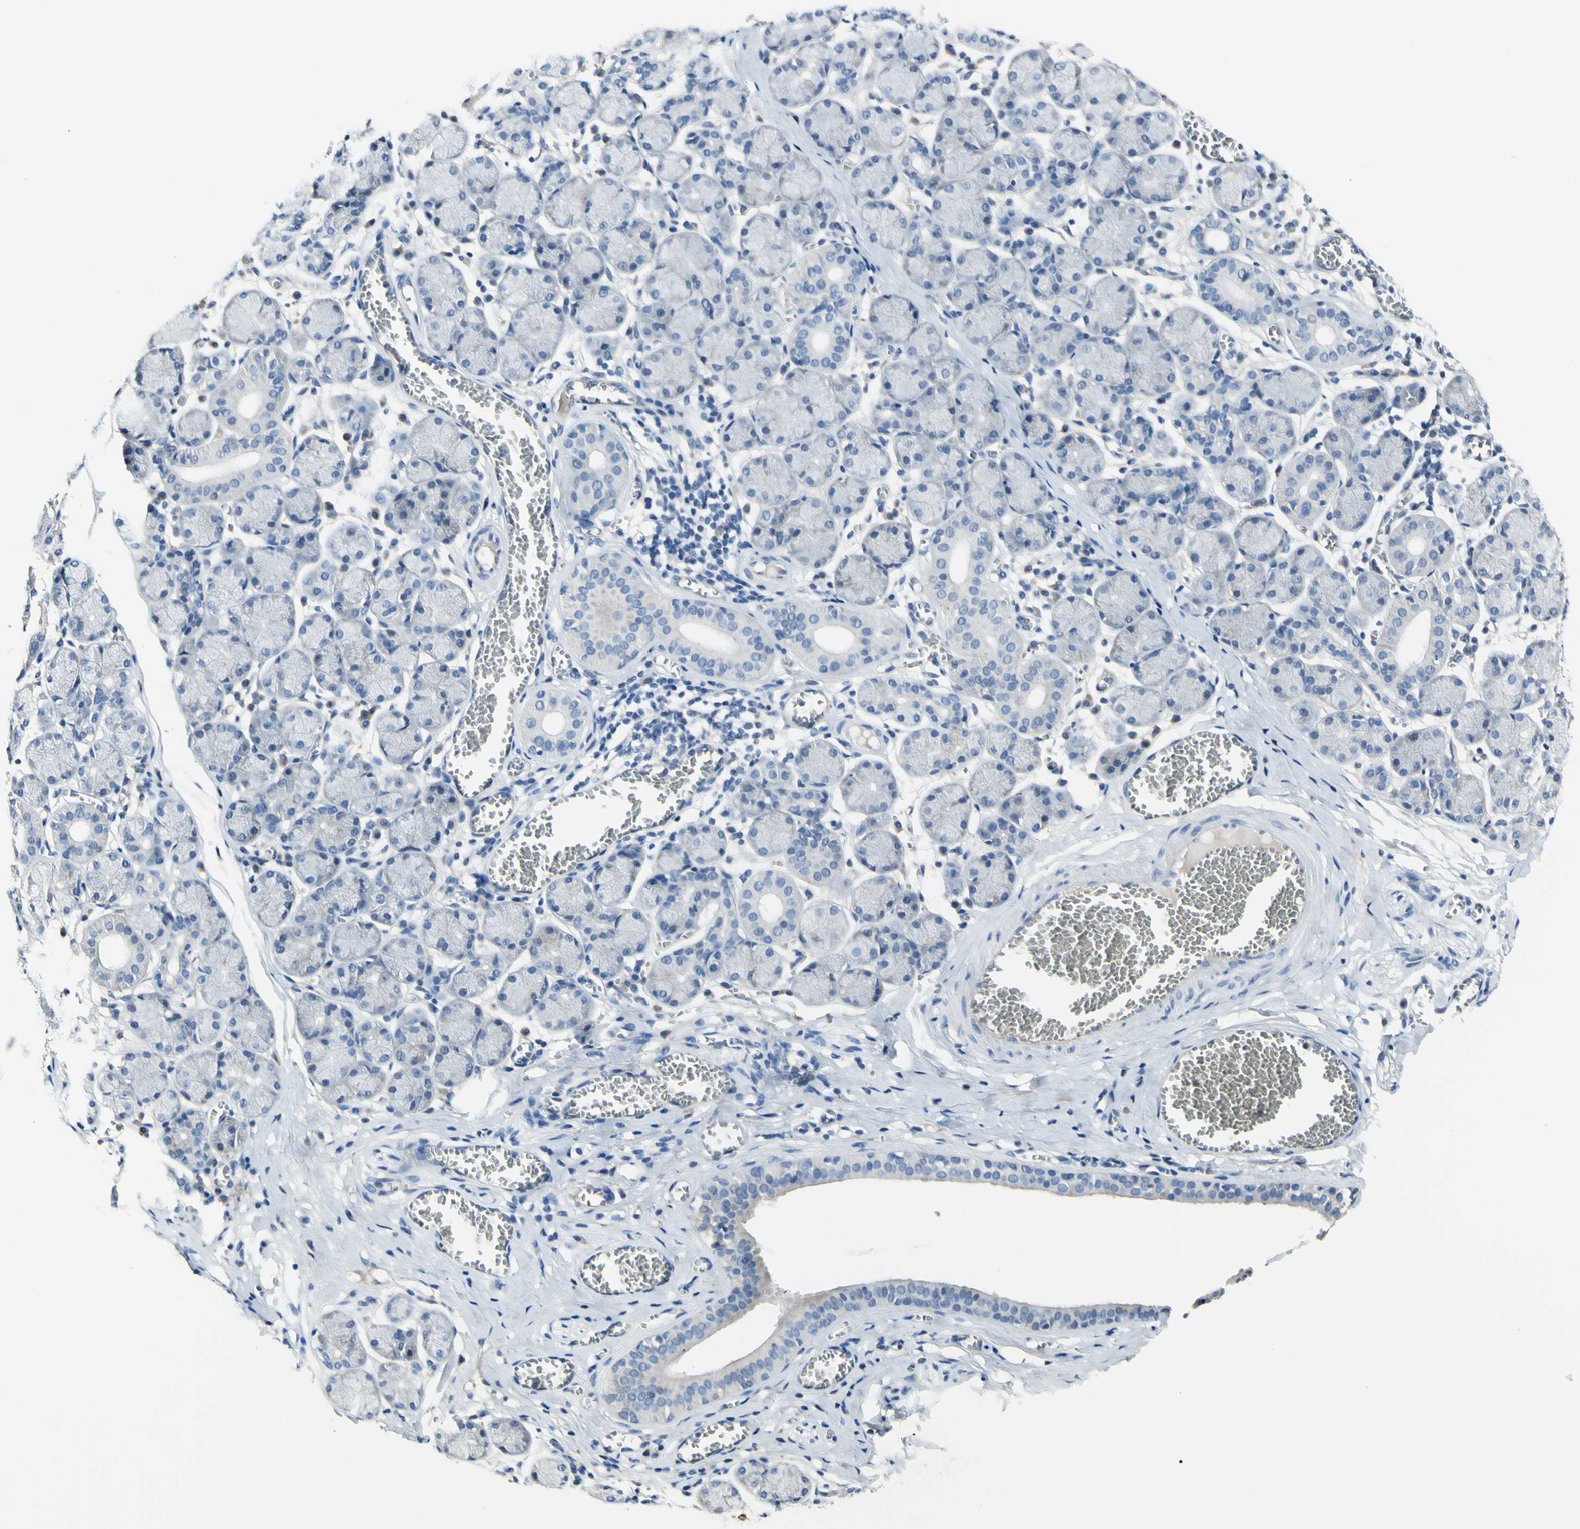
{"staining": {"intensity": "negative", "quantity": "none", "location": "none"}, "tissue": "salivary gland", "cell_type": "Glandular cells", "image_type": "normal", "snomed": [{"axis": "morphology", "description": "Normal tissue, NOS"}, {"axis": "topography", "description": "Salivary gland"}], "caption": "A histopathology image of human salivary gland is negative for staining in glandular cells. (DAB (3,3'-diaminobenzidine) IHC, high magnification).", "gene": "COL6A3", "patient": {"sex": "female", "age": 24}}